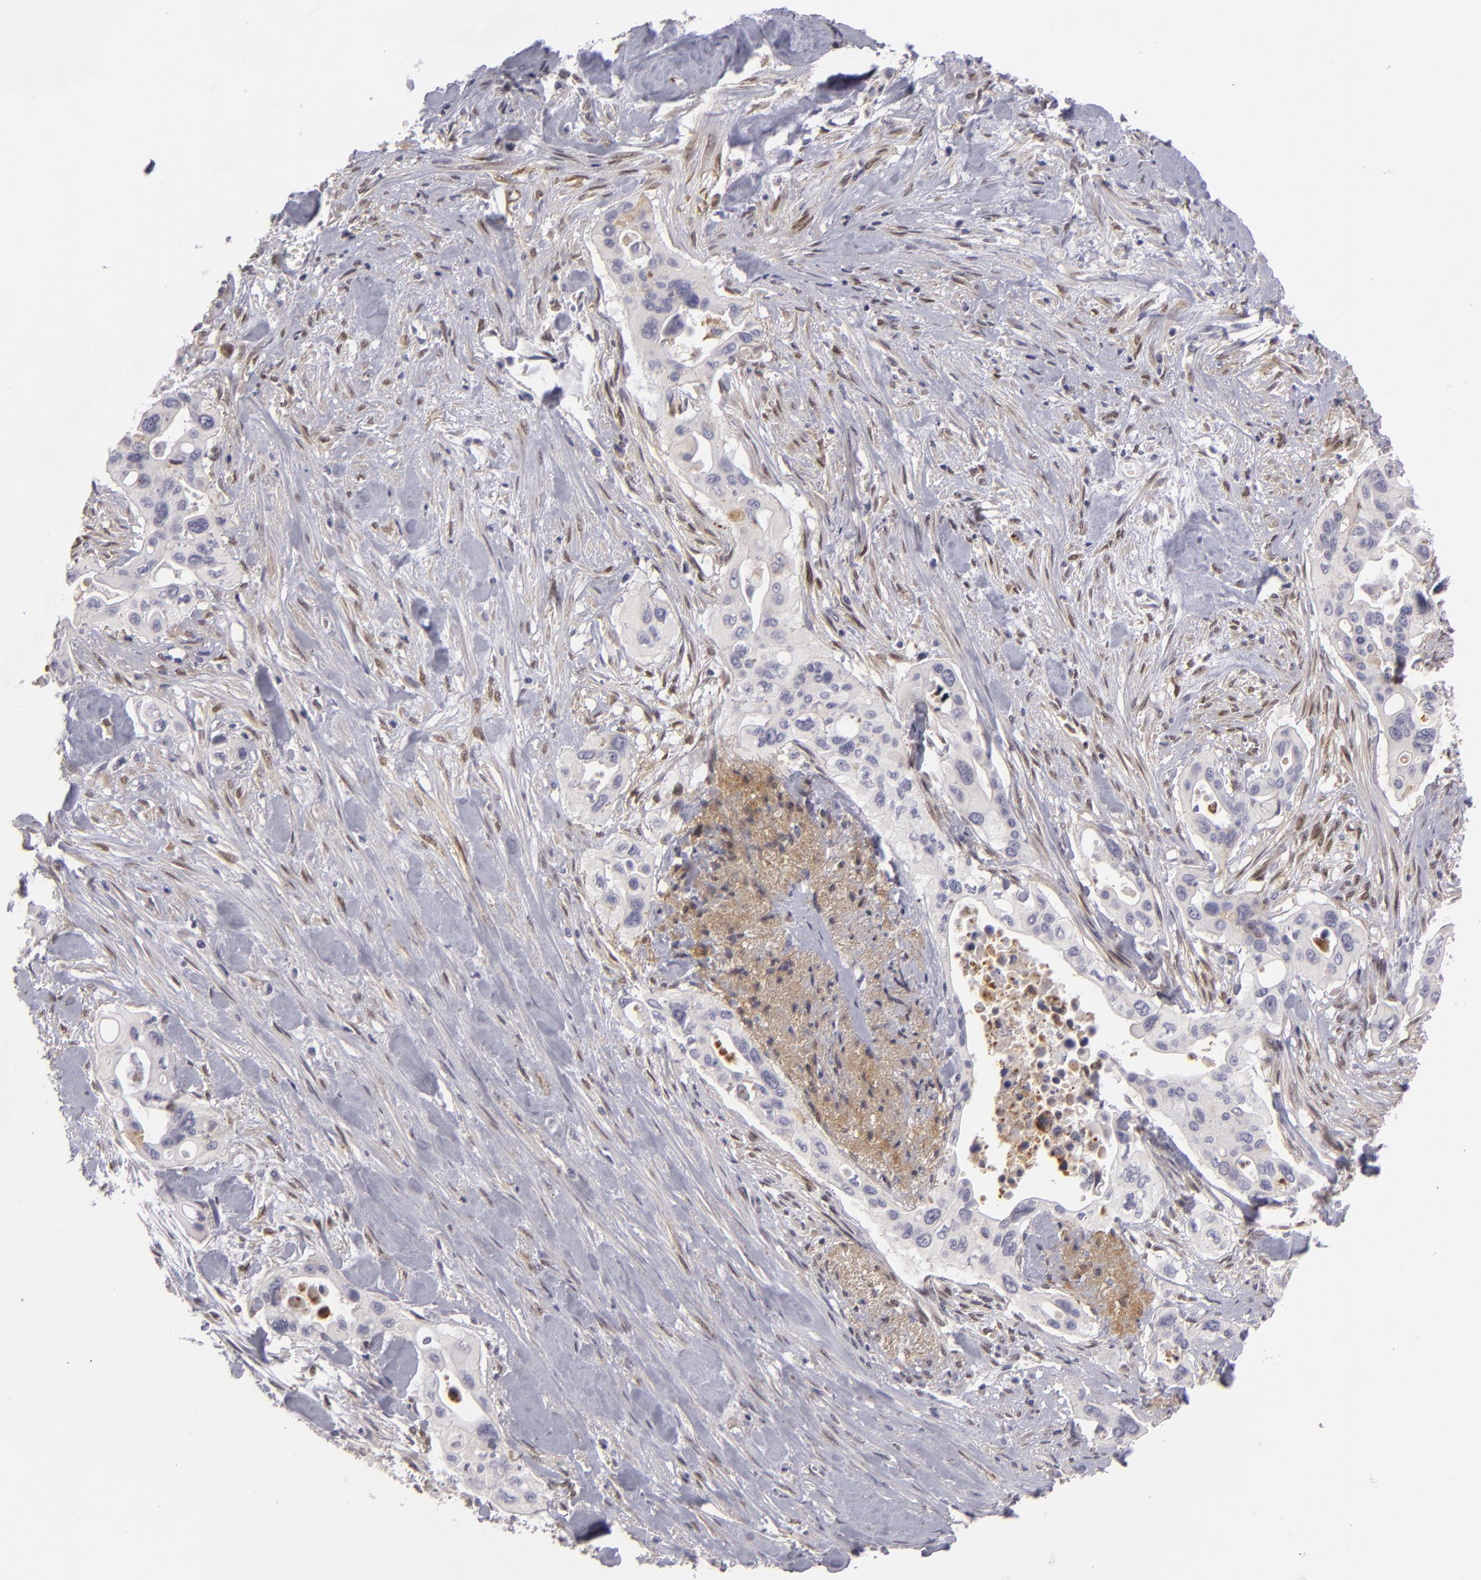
{"staining": {"intensity": "negative", "quantity": "none", "location": "none"}, "tissue": "pancreatic cancer", "cell_type": "Tumor cells", "image_type": "cancer", "snomed": [{"axis": "morphology", "description": "Adenocarcinoma, NOS"}, {"axis": "topography", "description": "Pancreas"}], "caption": "Tumor cells show no significant protein staining in adenocarcinoma (pancreatic).", "gene": "EFS", "patient": {"sex": "male", "age": 77}}